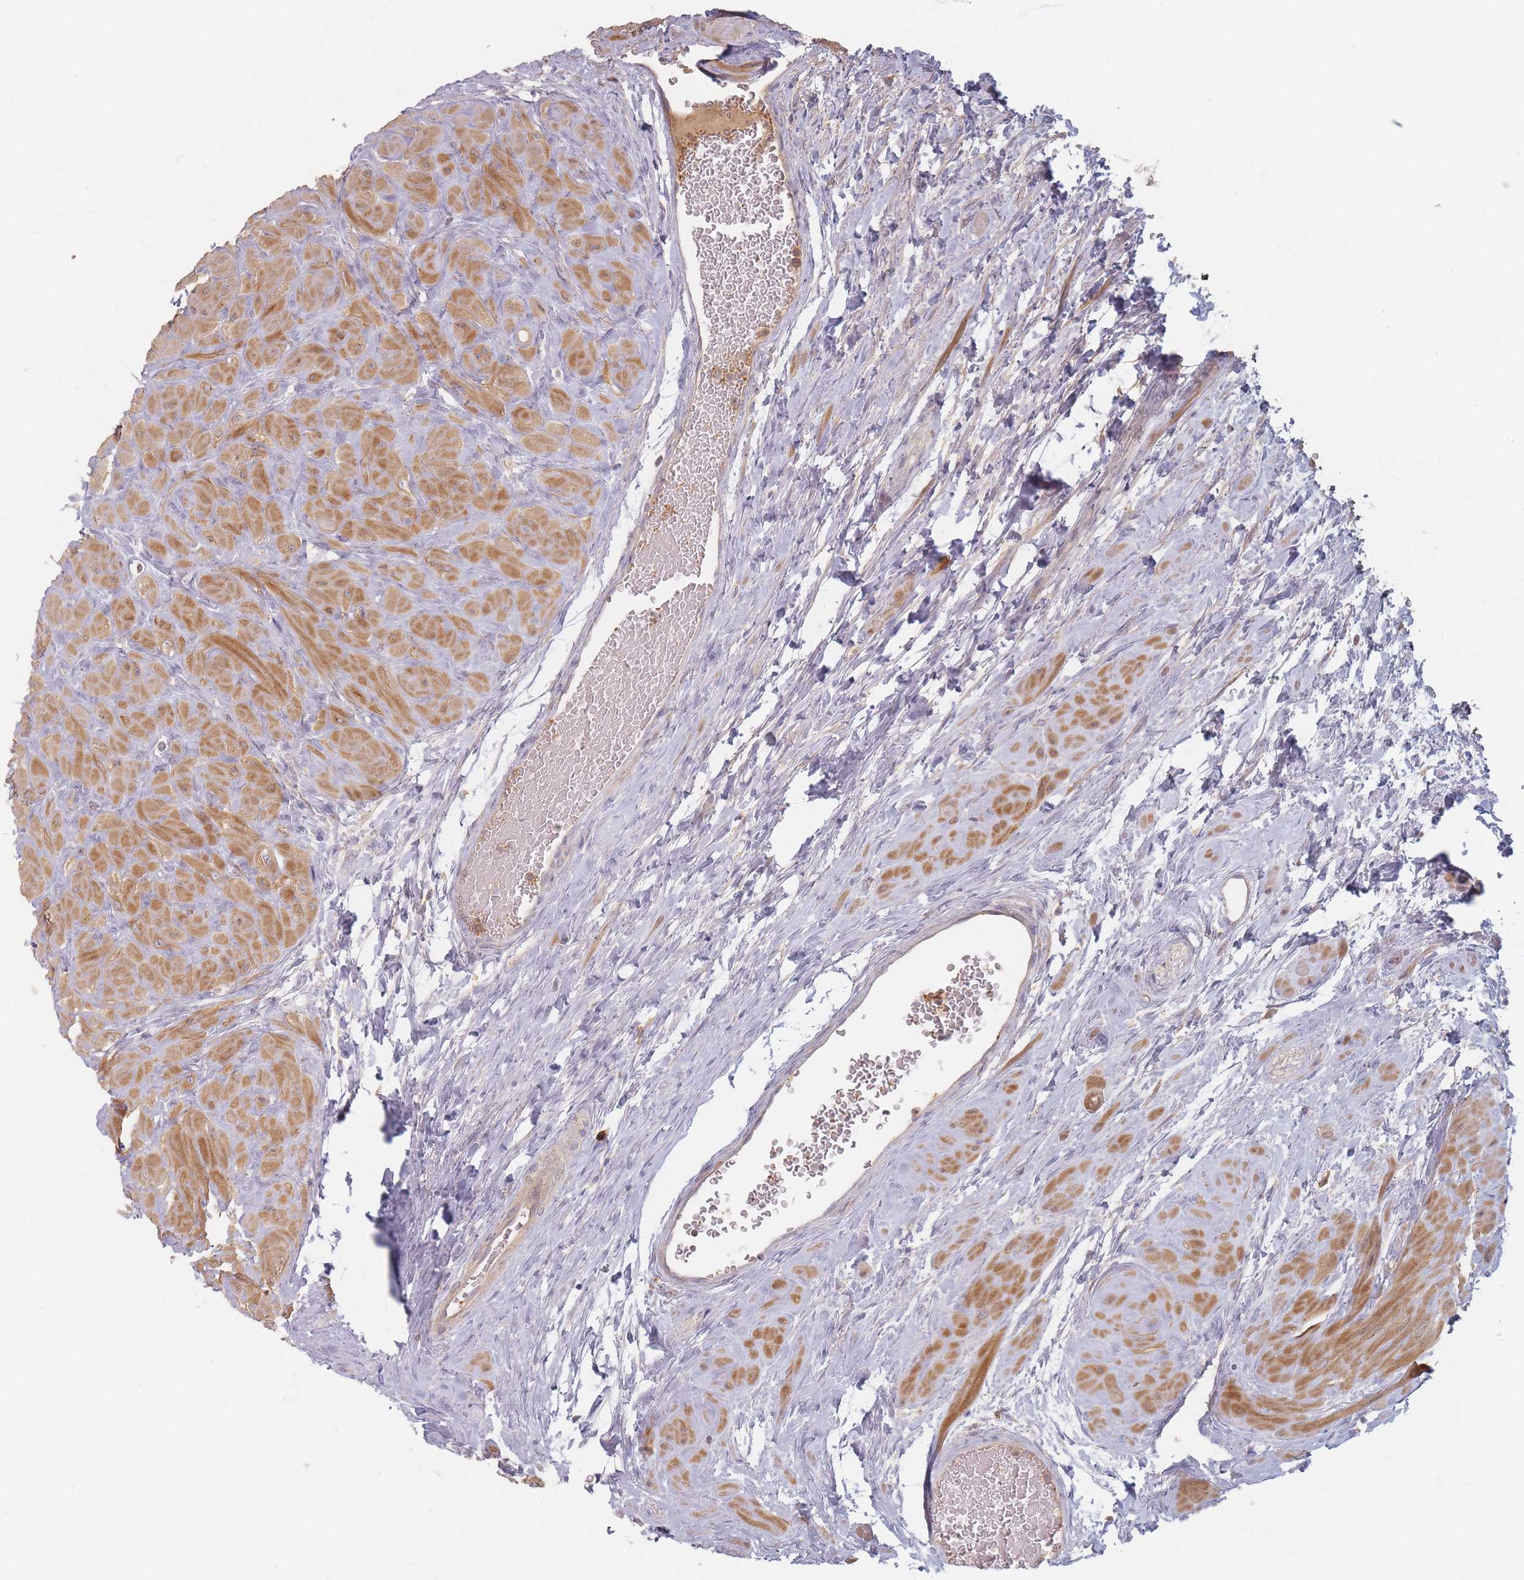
{"staining": {"intensity": "moderate", "quantity": ">75%", "location": "cytoplasmic/membranous"}, "tissue": "seminal vesicle", "cell_type": "Glandular cells", "image_type": "normal", "snomed": [{"axis": "morphology", "description": "Normal tissue, NOS"}, {"axis": "topography", "description": "Seminal veicle"}, {"axis": "topography", "description": "Peripheral nerve tissue"}], "caption": "IHC histopathology image of normal human seminal vesicle stained for a protein (brown), which reveals medium levels of moderate cytoplasmic/membranous positivity in about >75% of glandular cells.", "gene": "SLC35F3", "patient": {"sex": "male", "age": 60}}